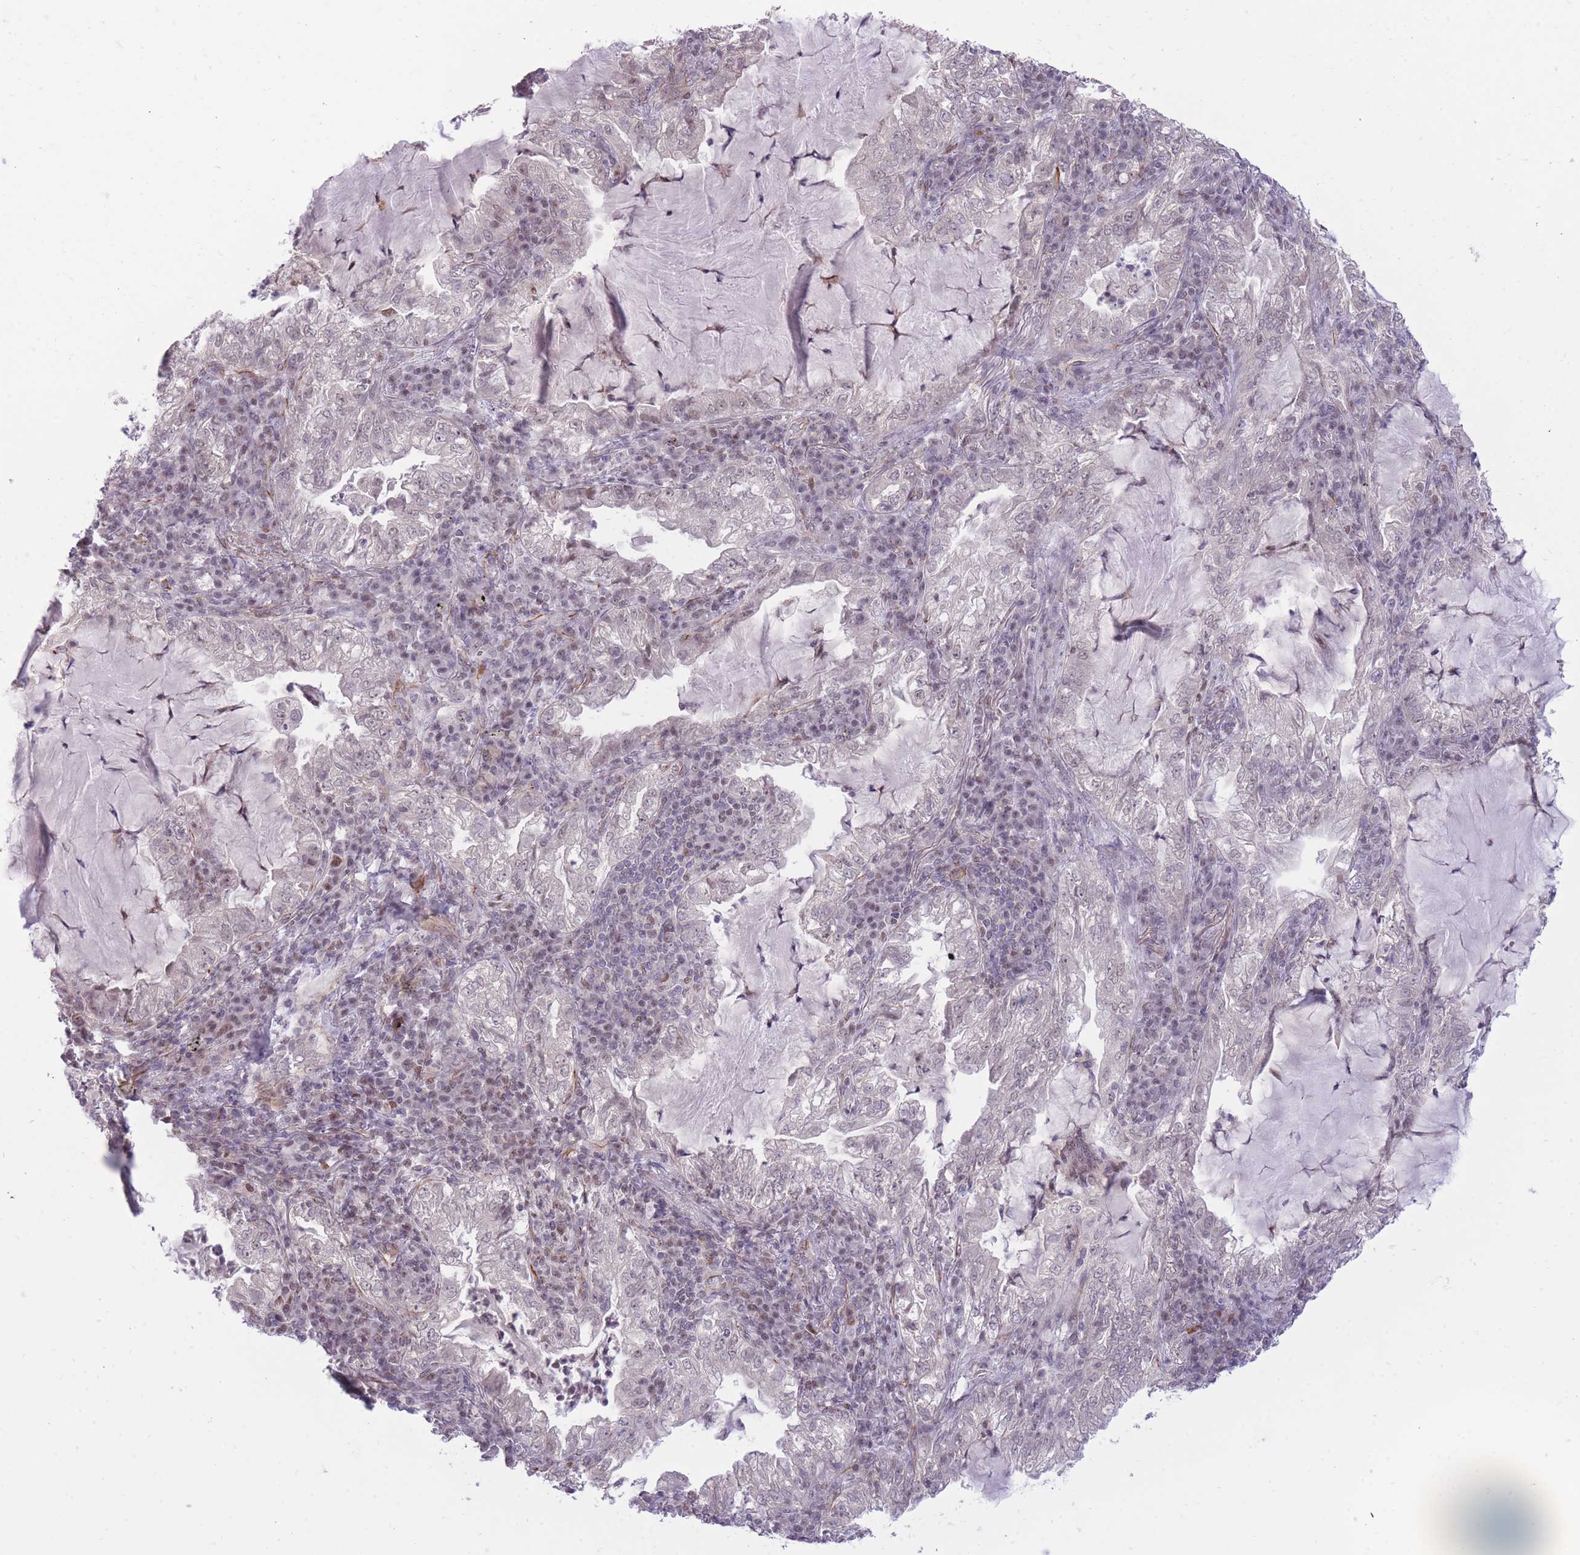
{"staining": {"intensity": "weak", "quantity": "<25%", "location": "nuclear"}, "tissue": "lung cancer", "cell_type": "Tumor cells", "image_type": "cancer", "snomed": [{"axis": "morphology", "description": "Adenocarcinoma, NOS"}, {"axis": "topography", "description": "Lung"}], "caption": "An image of human adenocarcinoma (lung) is negative for staining in tumor cells.", "gene": "ELL", "patient": {"sex": "female", "age": 73}}